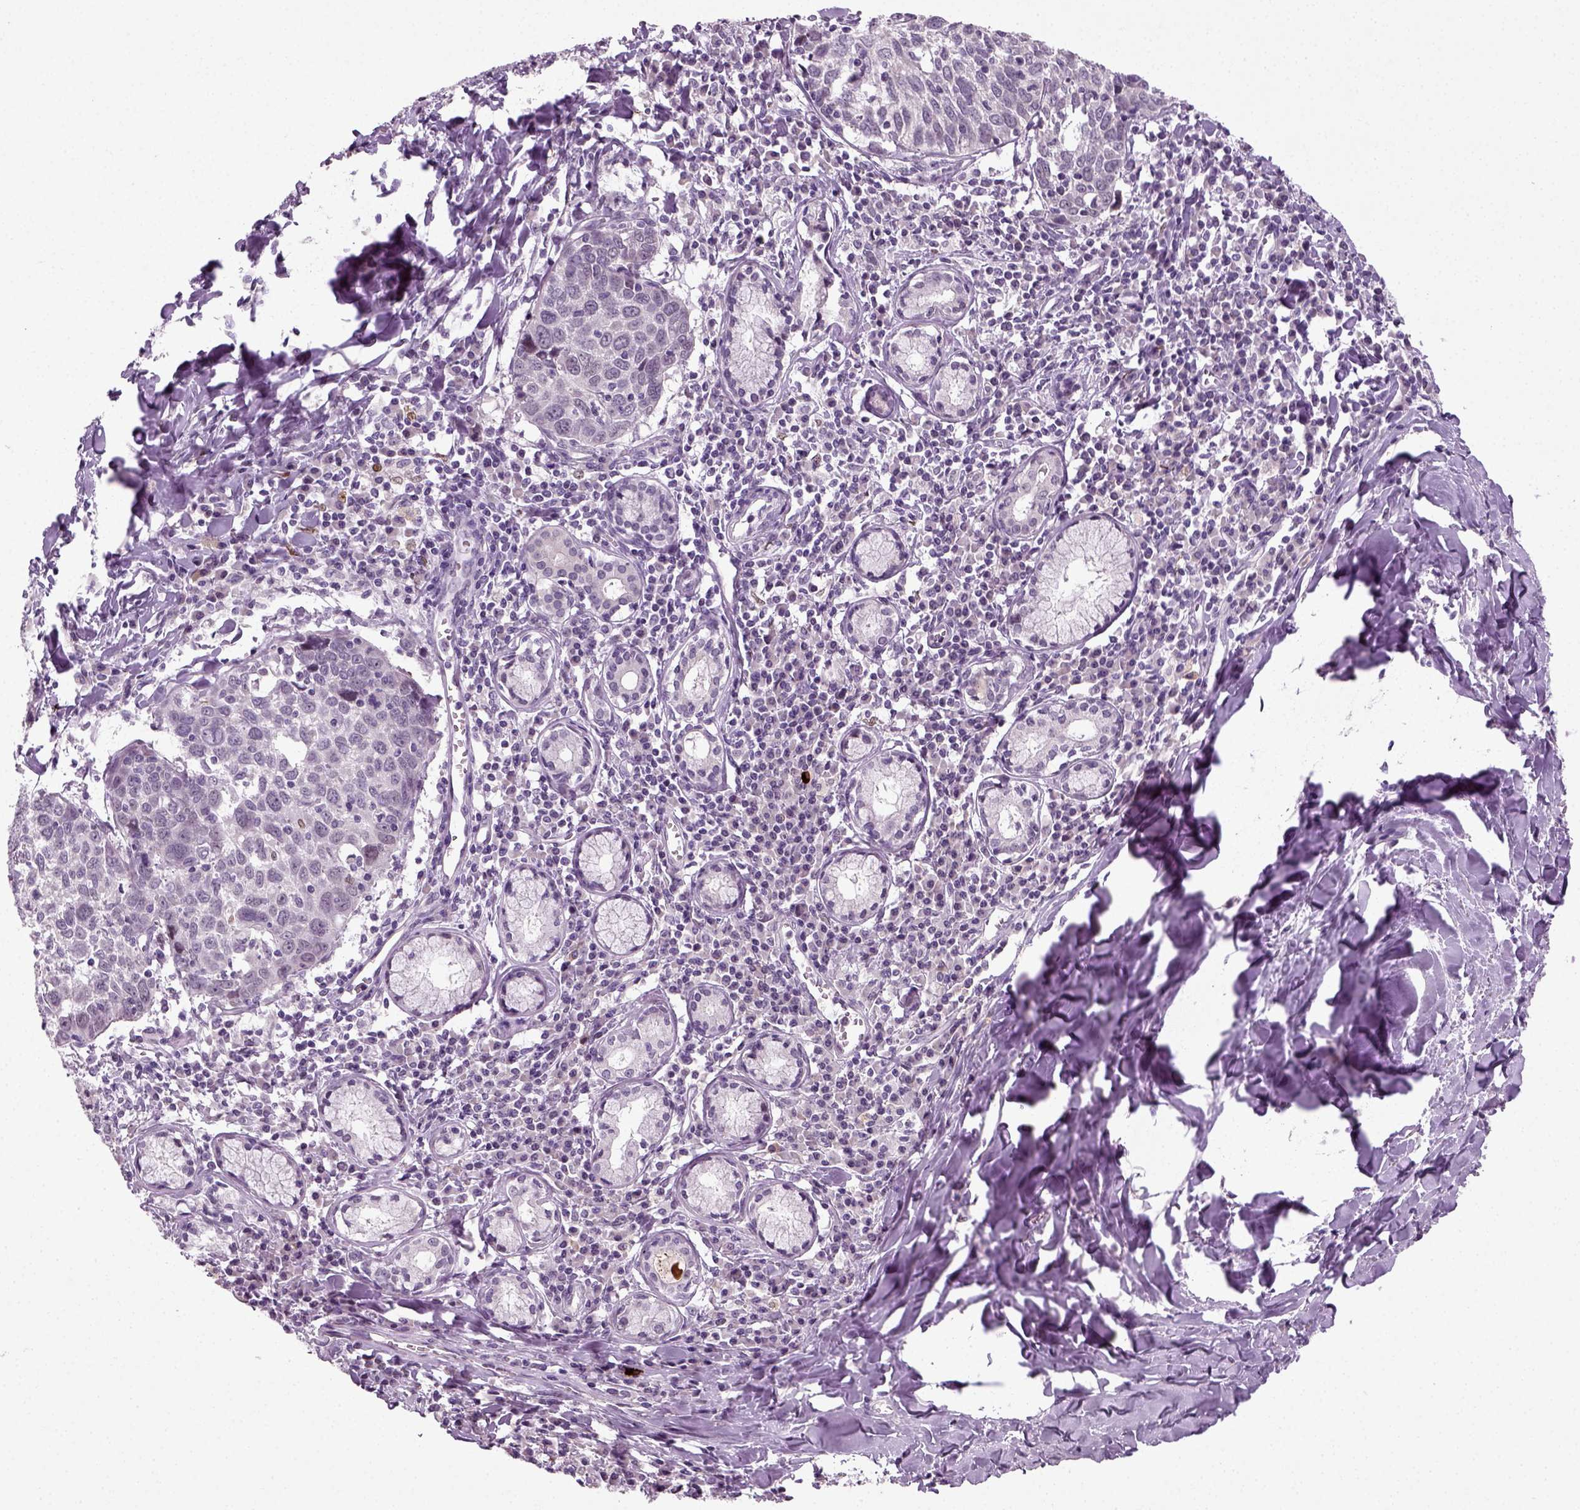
{"staining": {"intensity": "negative", "quantity": "none", "location": "none"}, "tissue": "lung cancer", "cell_type": "Tumor cells", "image_type": "cancer", "snomed": [{"axis": "morphology", "description": "Squamous cell carcinoma, NOS"}, {"axis": "topography", "description": "Lung"}], "caption": "Immunohistochemical staining of squamous cell carcinoma (lung) reveals no significant staining in tumor cells.", "gene": "SYNGAP1", "patient": {"sex": "male", "age": 57}}